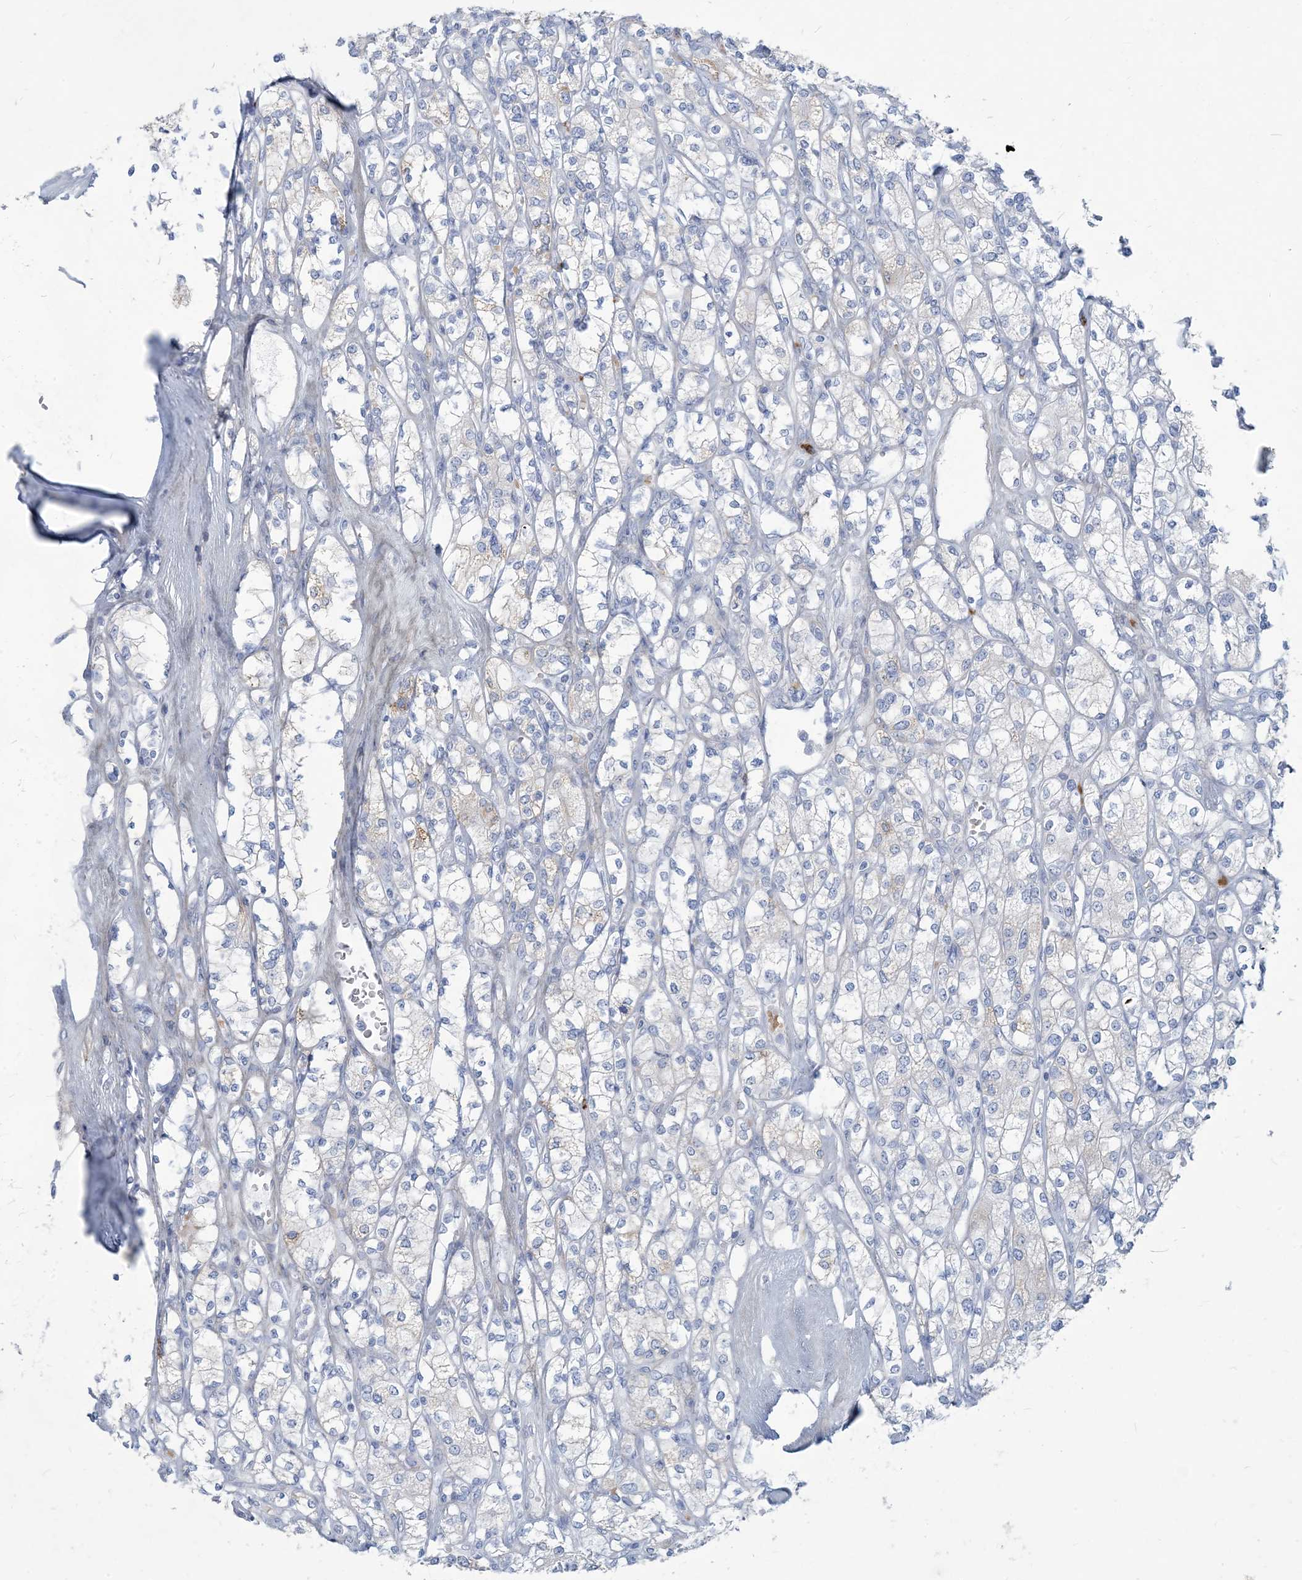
{"staining": {"intensity": "negative", "quantity": "none", "location": "none"}, "tissue": "renal cancer", "cell_type": "Tumor cells", "image_type": "cancer", "snomed": [{"axis": "morphology", "description": "Adenocarcinoma, NOS"}, {"axis": "topography", "description": "Kidney"}], "caption": "An image of human renal cancer is negative for staining in tumor cells. (Immunohistochemistry, brightfield microscopy, high magnification).", "gene": "MOXD1", "patient": {"sex": "male", "age": 77}}